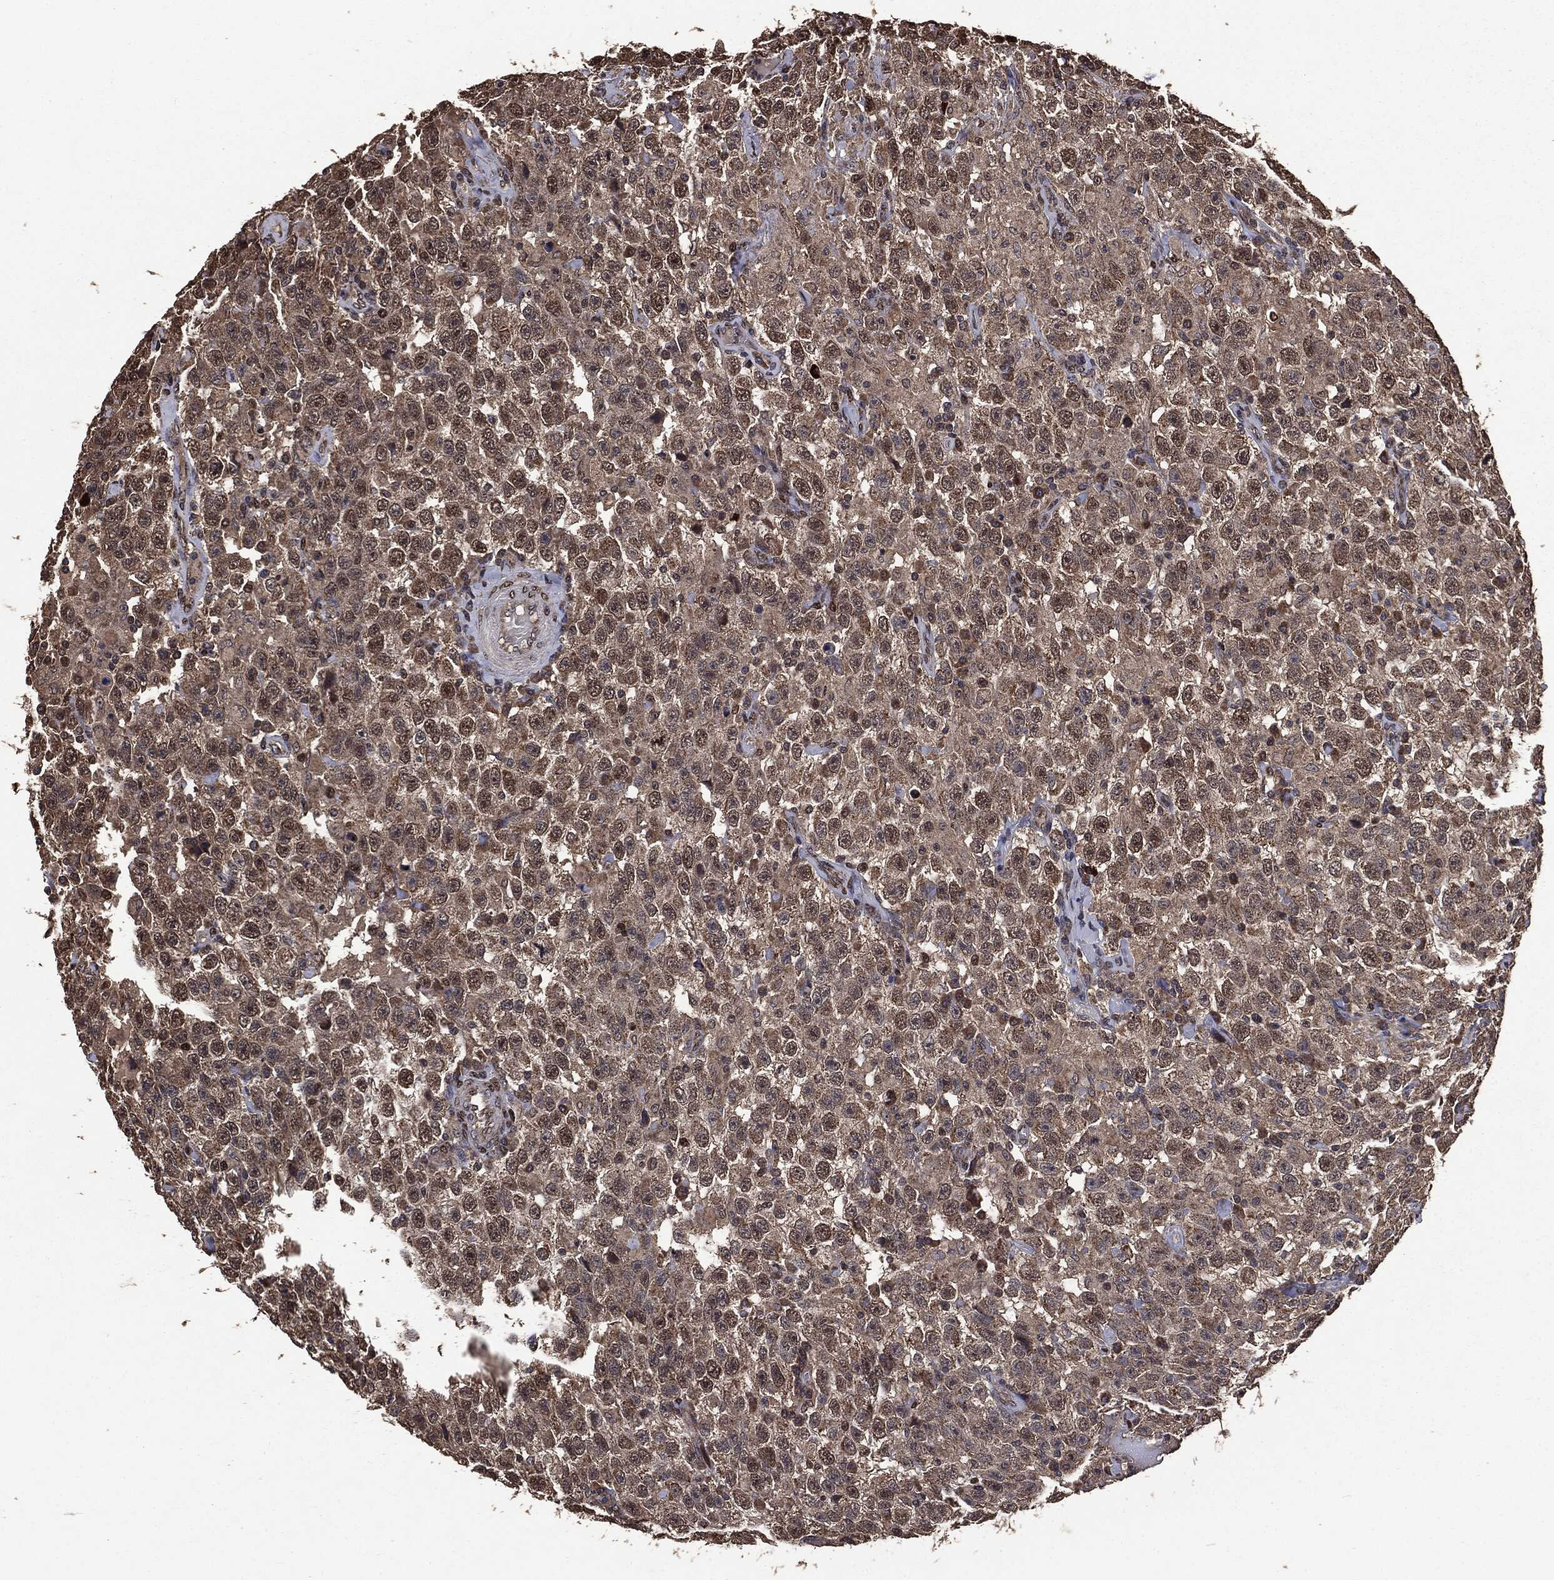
{"staining": {"intensity": "moderate", "quantity": "<25%", "location": "cytoplasmic/membranous"}, "tissue": "testis cancer", "cell_type": "Tumor cells", "image_type": "cancer", "snomed": [{"axis": "morphology", "description": "Seminoma, NOS"}, {"axis": "topography", "description": "Testis"}], "caption": "An immunohistochemistry (IHC) histopathology image of tumor tissue is shown. Protein staining in brown labels moderate cytoplasmic/membranous positivity in testis seminoma within tumor cells.", "gene": "PPP6R2", "patient": {"sex": "male", "age": 41}}